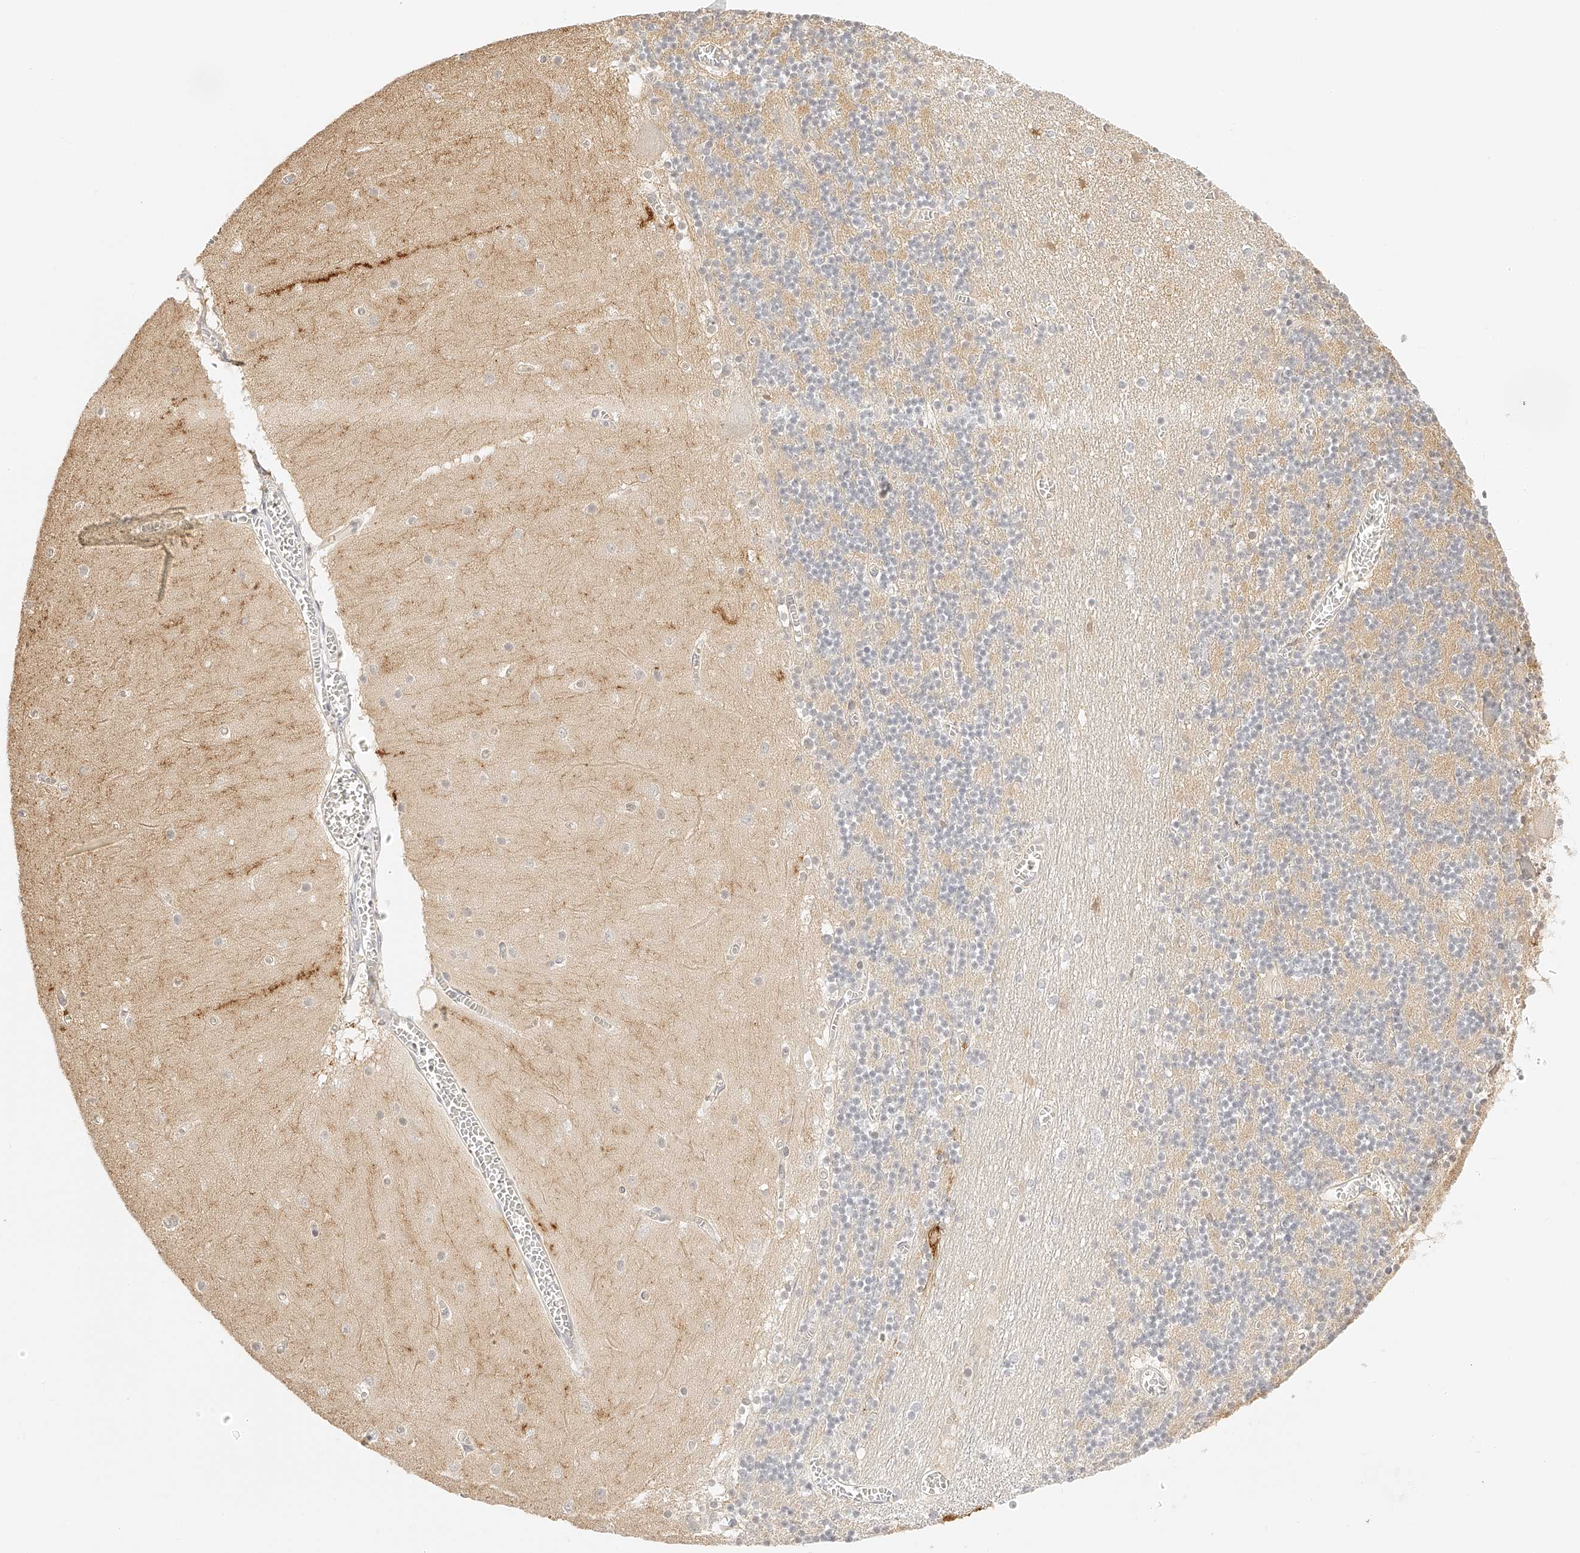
{"staining": {"intensity": "negative", "quantity": "none", "location": "none"}, "tissue": "cerebellum", "cell_type": "Cells in granular layer", "image_type": "normal", "snomed": [{"axis": "morphology", "description": "Normal tissue, NOS"}, {"axis": "topography", "description": "Cerebellum"}], "caption": "Cells in granular layer show no significant positivity in unremarkable cerebellum. The staining was performed using DAB (3,3'-diaminobenzidine) to visualize the protein expression in brown, while the nuclei were stained in blue with hematoxylin (Magnification: 20x).", "gene": "ZFP69", "patient": {"sex": "female", "age": 28}}